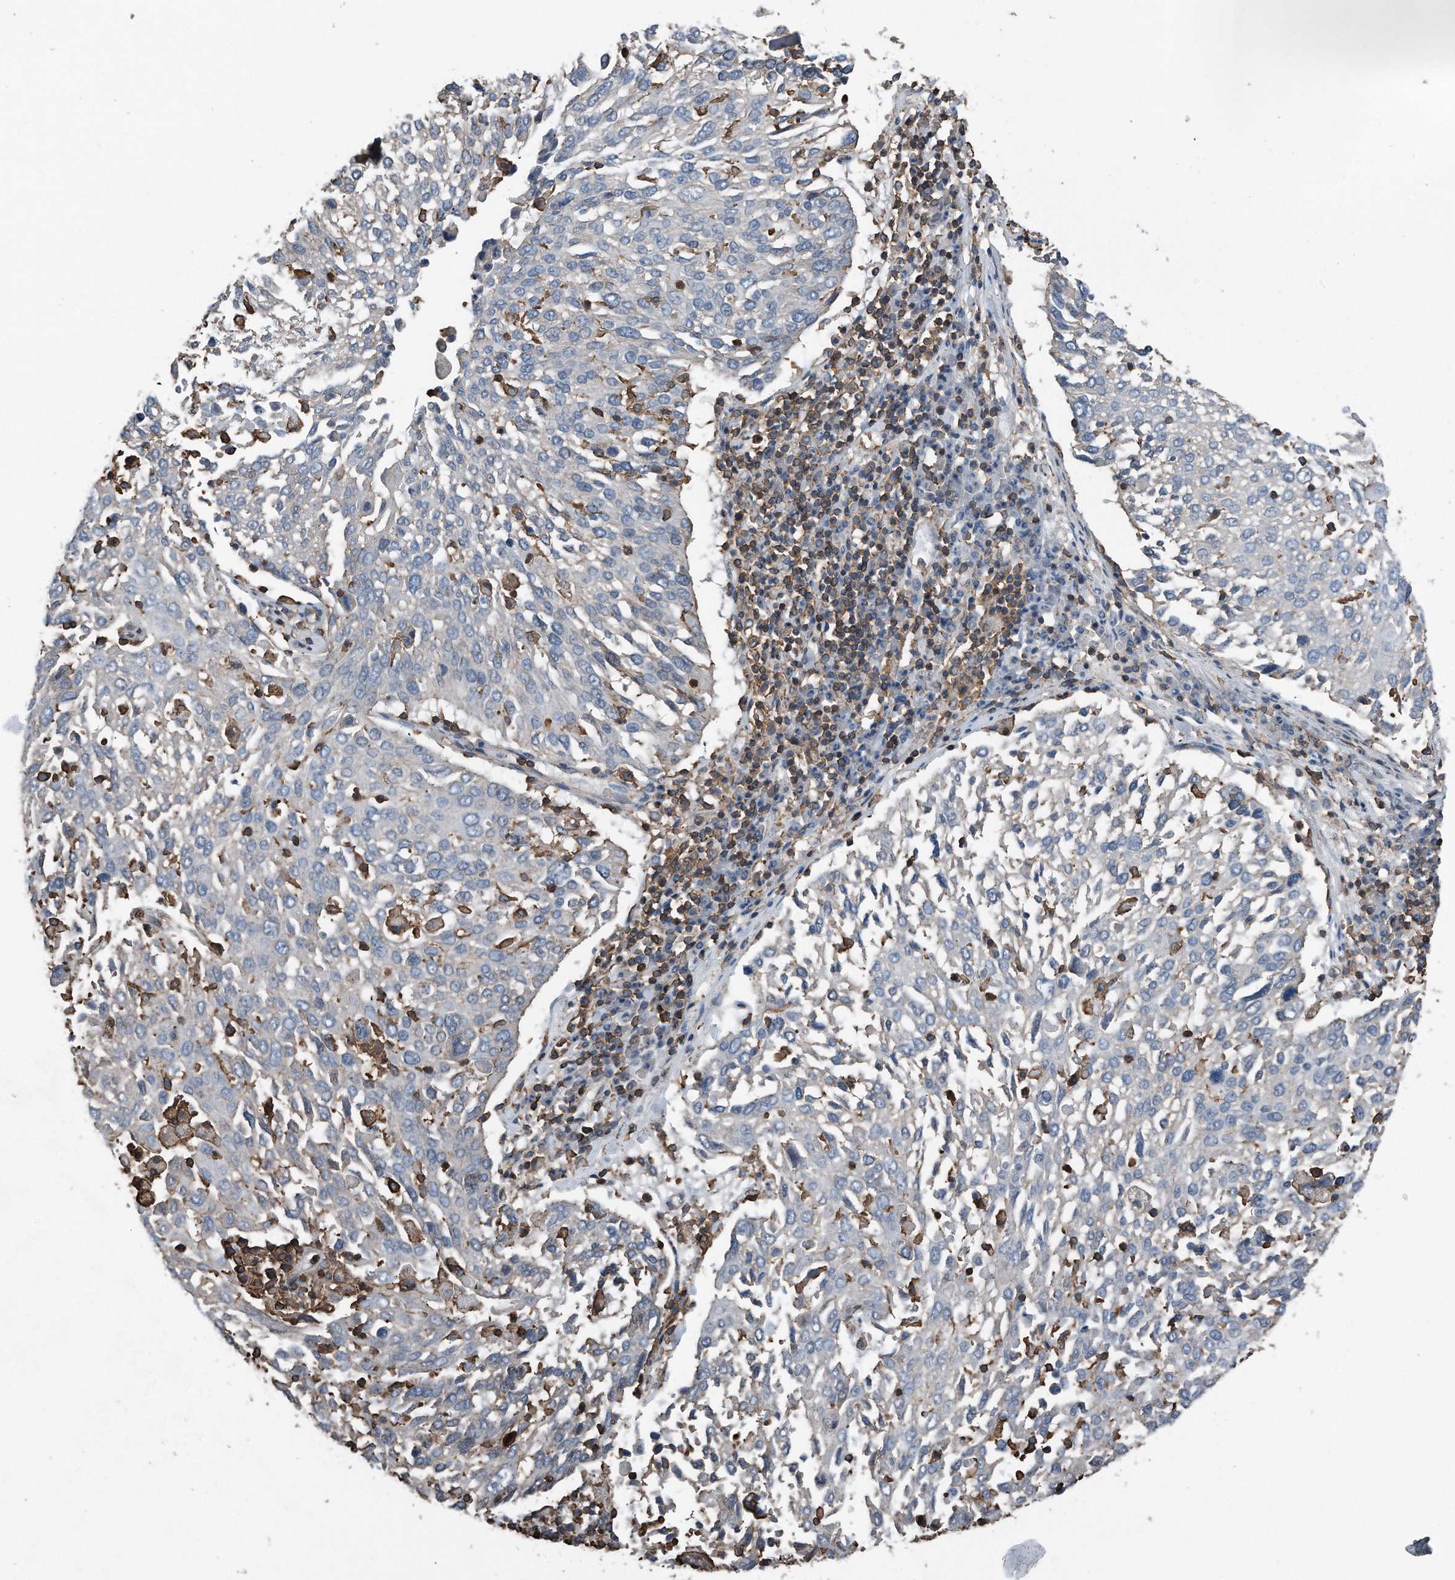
{"staining": {"intensity": "negative", "quantity": "none", "location": "none"}, "tissue": "lung cancer", "cell_type": "Tumor cells", "image_type": "cancer", "snomed": [{"axis": "morphology", "description": "Squamous cell carcinoma, NOS"}, {"axis": "topography", "description": "Lung"}], "caption": "High power microscopy image of an immunohistochemistry (IHC) histopathology image of lung cancer (squamous cell carcinoma), revealing no significant positivity in tumor cells.", "gene": "RSPO3", "patient": {"sex": "male", "age": 65}}